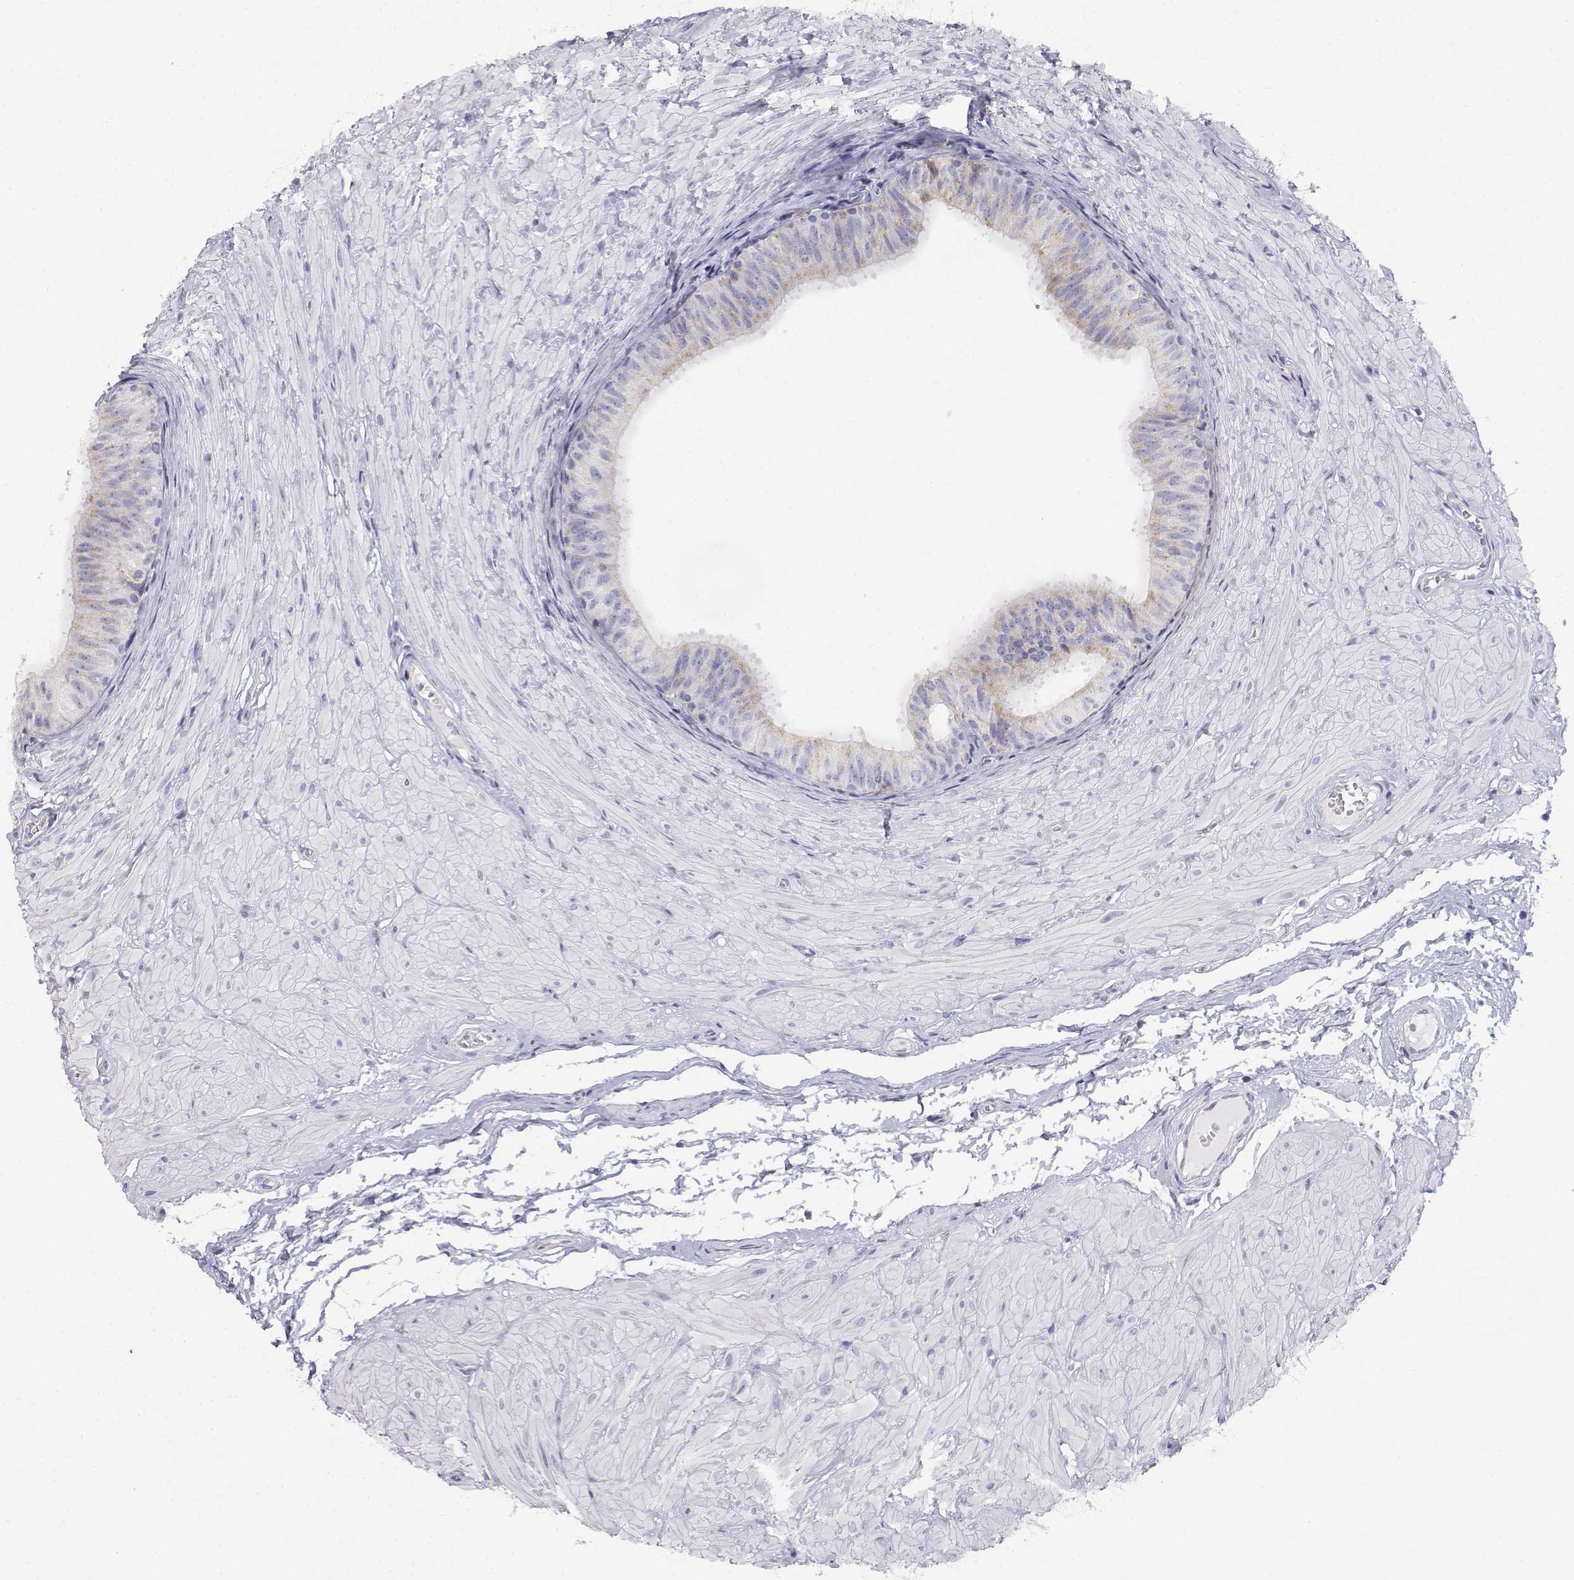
{"staining": {"intensity": "weak", "quantity": "<25%", "location": "cytoplasmic/membranous"}, "tissue": "epididymis", "cell_type": "Glandular cells", "image_type": "normal", "snomed": [{"axis": "morphology", "description": "Normal tissue, NOS"}, {"axis": "topography", "description": "Epididymis"}, {"axis": "topography", "description": "Vas deferens"}], "caption": "Immunohistochemical staining of normal human epididymis exhibits no significant positivity in glandular cells. (DAB immunohistochemistry (IHC) visualized using brightfield microscopy, high magnification).", "gene": "ADA", "patient": {"sex": "male", "age": 23}}